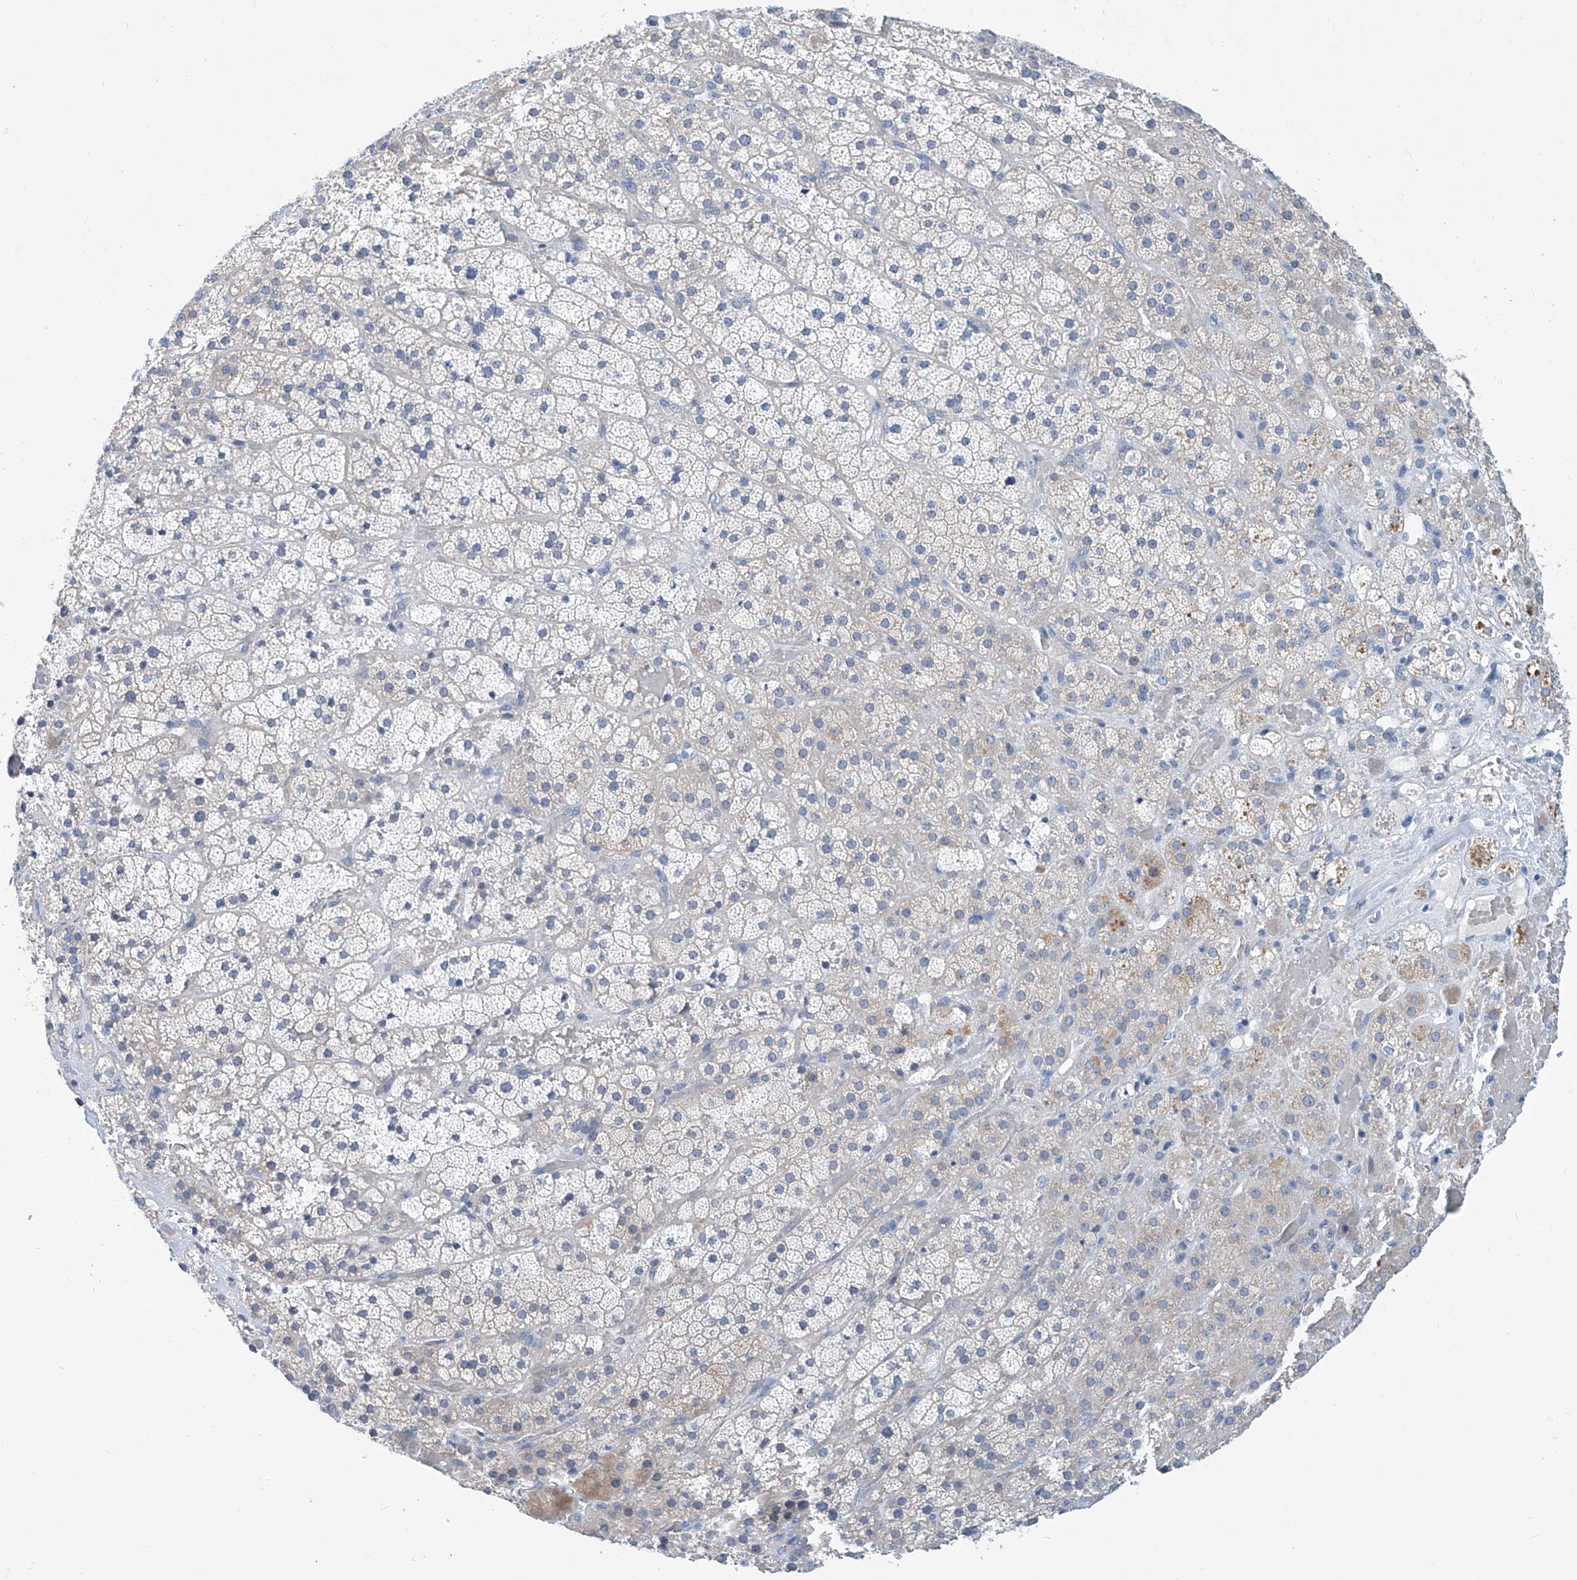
{"staining": {"intensity": "moderate", "quantity": "<25%", "location": "cytoplasmic/membranous"}, "tissue": "adrenal gland", "cell_type": "Glandular cells", "image_type": "normal", "snomed": [{"axis": "morphology", "description": "Normal tissue, NOS"}, {"axis": "topography", "description": "Adrenal gland"}], "caption": "This is an image of IHC staining of unremarkable adrenal gland, which shows moderate staining in the cytoplasmic/membranous of glandular cells.", "gene": "ZNF519", "patient": {"sex": "male", "age": 57}}